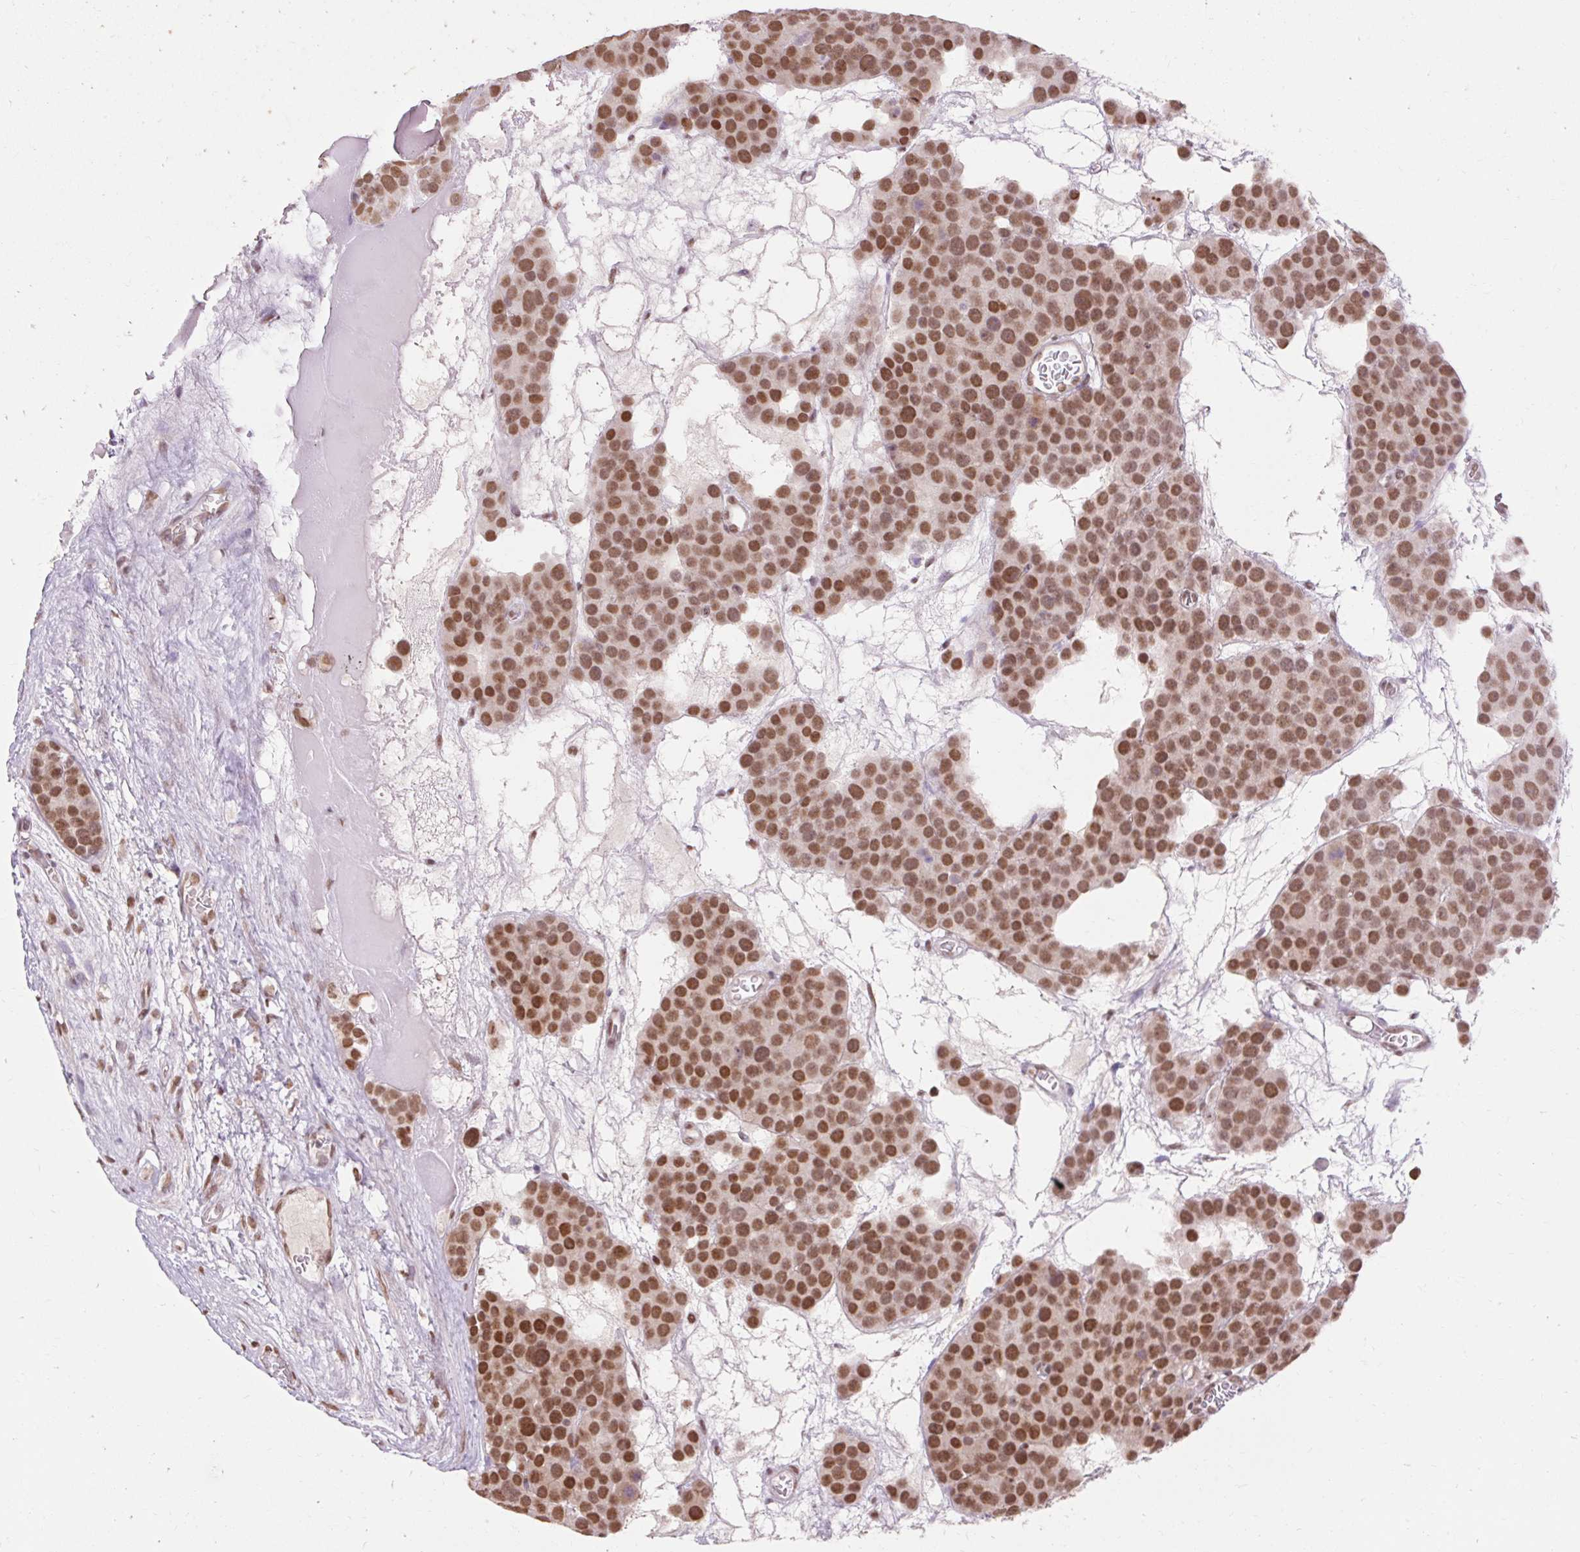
{"staining": {"intensity": "moderate", "quantity": ">75%", "location": "nuclear"}, "tissue": "testis cancer", "cell_type": "Tumor cells", "image_type": "cancer", "snomed": [{"axis": "morphology", "description": "Seminoma, NOS"}, {"axis": "topography", "description": "Testis"}], "caption": "IHC staining of seminoma (testis), which demonstrates medium levels of moderate nuclear positivity in about >75% of tumor cells indicating moderate nuclear protein expression. The staining was performed using DAB (brown) for protein detection and nuclei were counterstained in hematoxylin (blue).", "gene": "NPIPB12", "patient": {"sex": "male", "age": 71}}